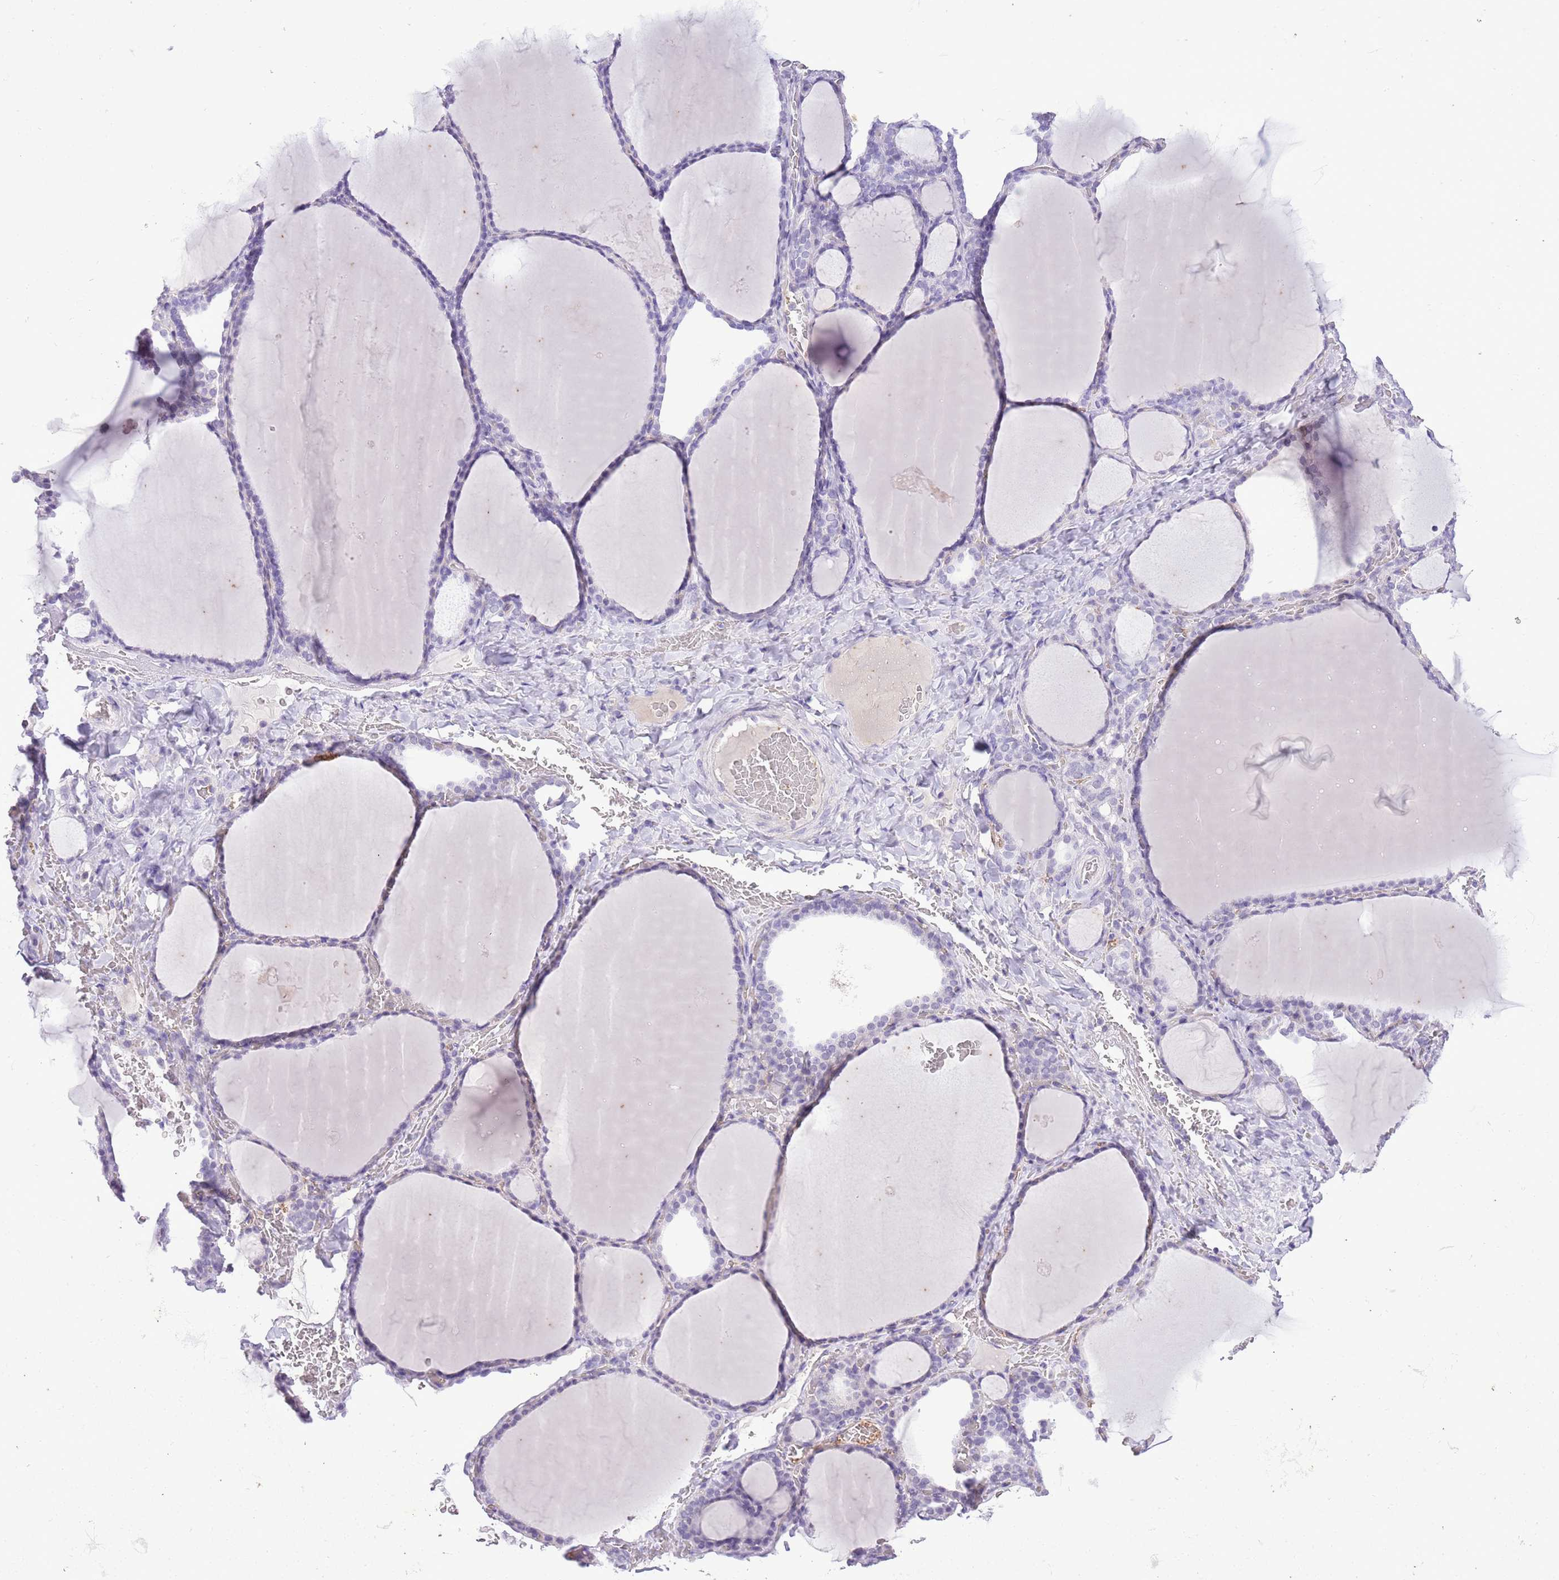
{"staining": {"intensity": "negative", "quantity": "none", "location": "none"}, "tissue": "thyroid gland", "cell_type": "Glandular cells", "image_type": "normal", "snomed": [{"axis": "morphology", "description": "Normal tissue, NOS"}, {"axis": "topography", "description": "Thyroid gland"}], "caption": "The image reveals no significant expression in glandular cells of thyroid gland. The staining is performed using DAB brown chromogen with nuclei counter-stained in using hematoxylin.", "gene": "MIDN", "patient": {"sex": "female", "age": 39}}